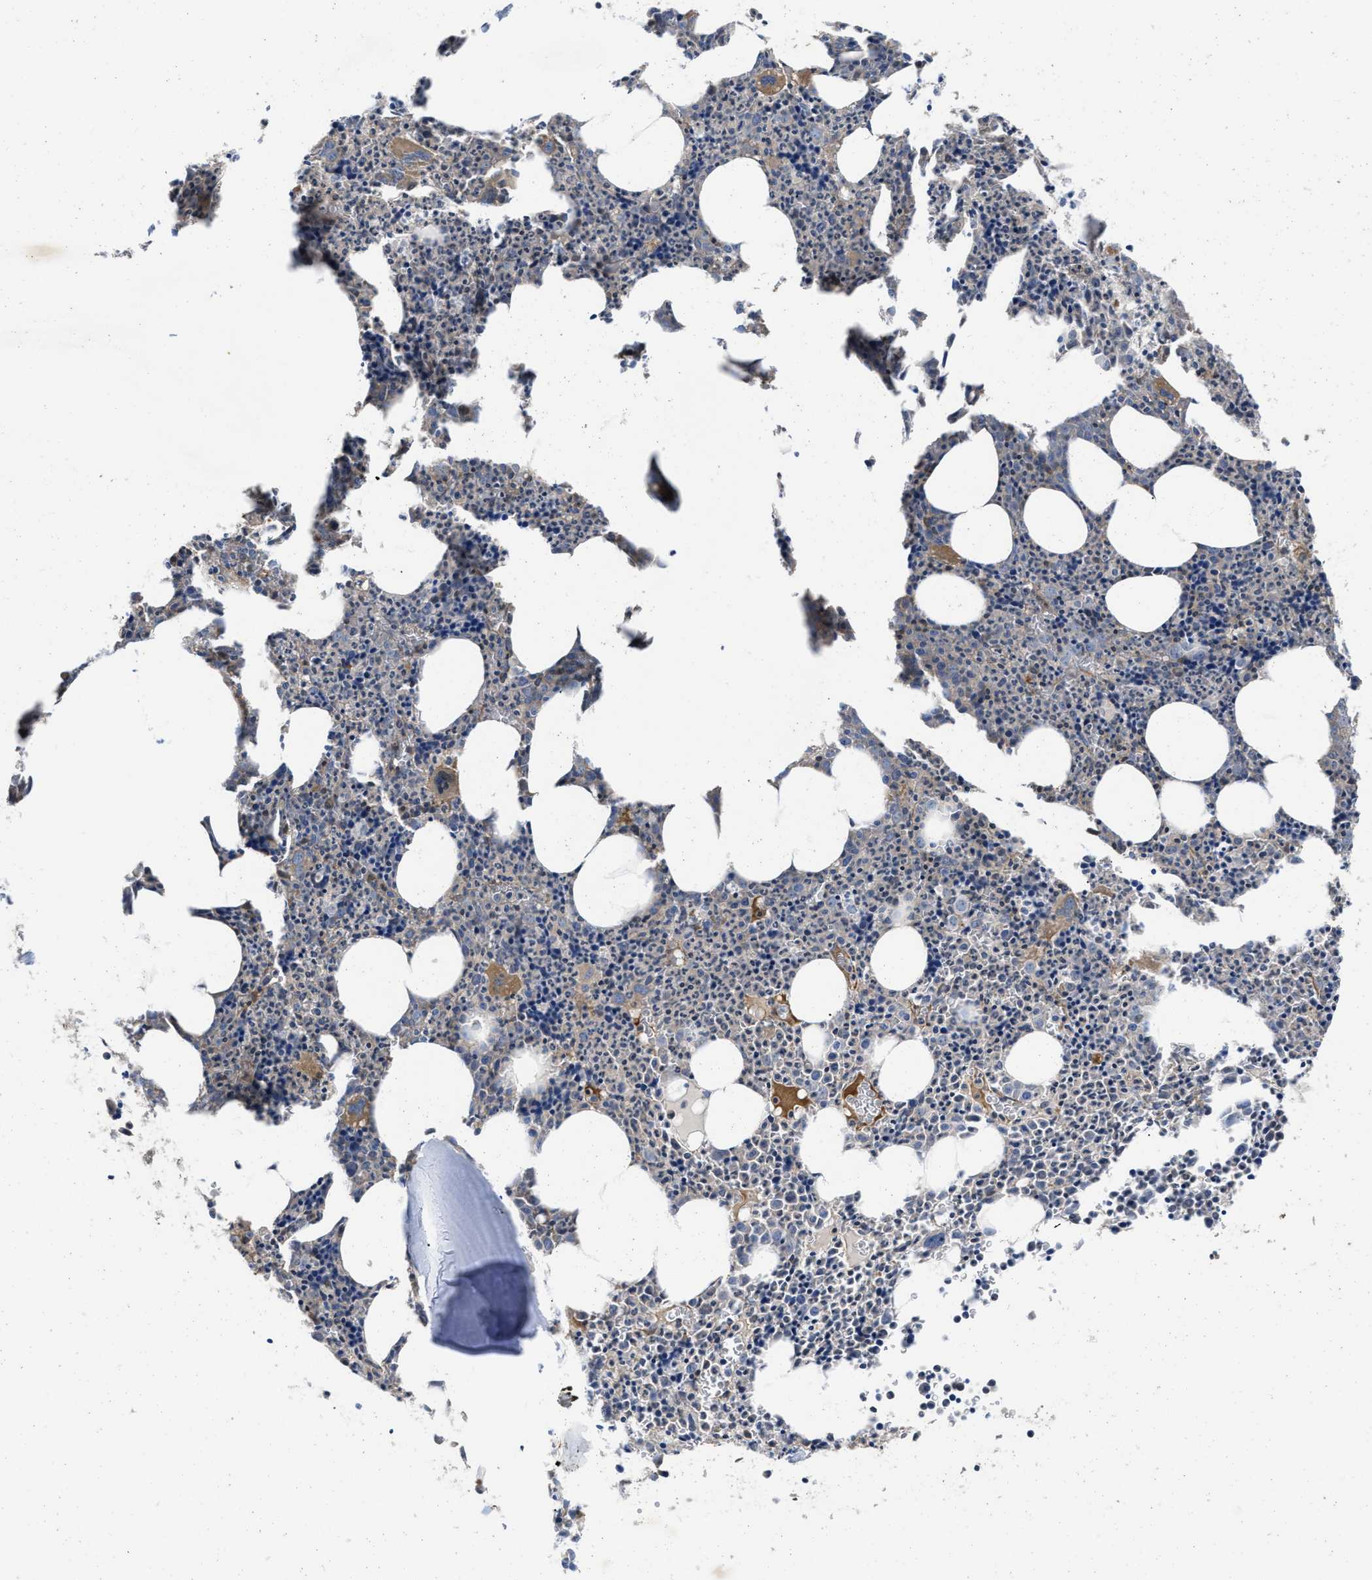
{"staining": {"intensity": "moderate", "quantity": "25%-75%", "location": "cytoplasmic/membranous"}, "tissue": "bone marrow", "cell_type": "Hematopoietic cells", "image_type": "normal", "snomed": [{"axis": "morphology", "description": "Normal tissue, NOS"}, {"axis": "morphology", "description": "Inflammation, NOS"}, {"axis": "topography", "description": "Bone marrow"}], "caption": "DAB (3,3'-diaminobenzidine) immunohistochemical staining of benign bone marrow displays moderate cytoplasmic/membranous protein expression in approximately 25%-75% of hematopoietic cells.", "gene": "PRDM14", "patient": {"sex": "male", "age": 31}}